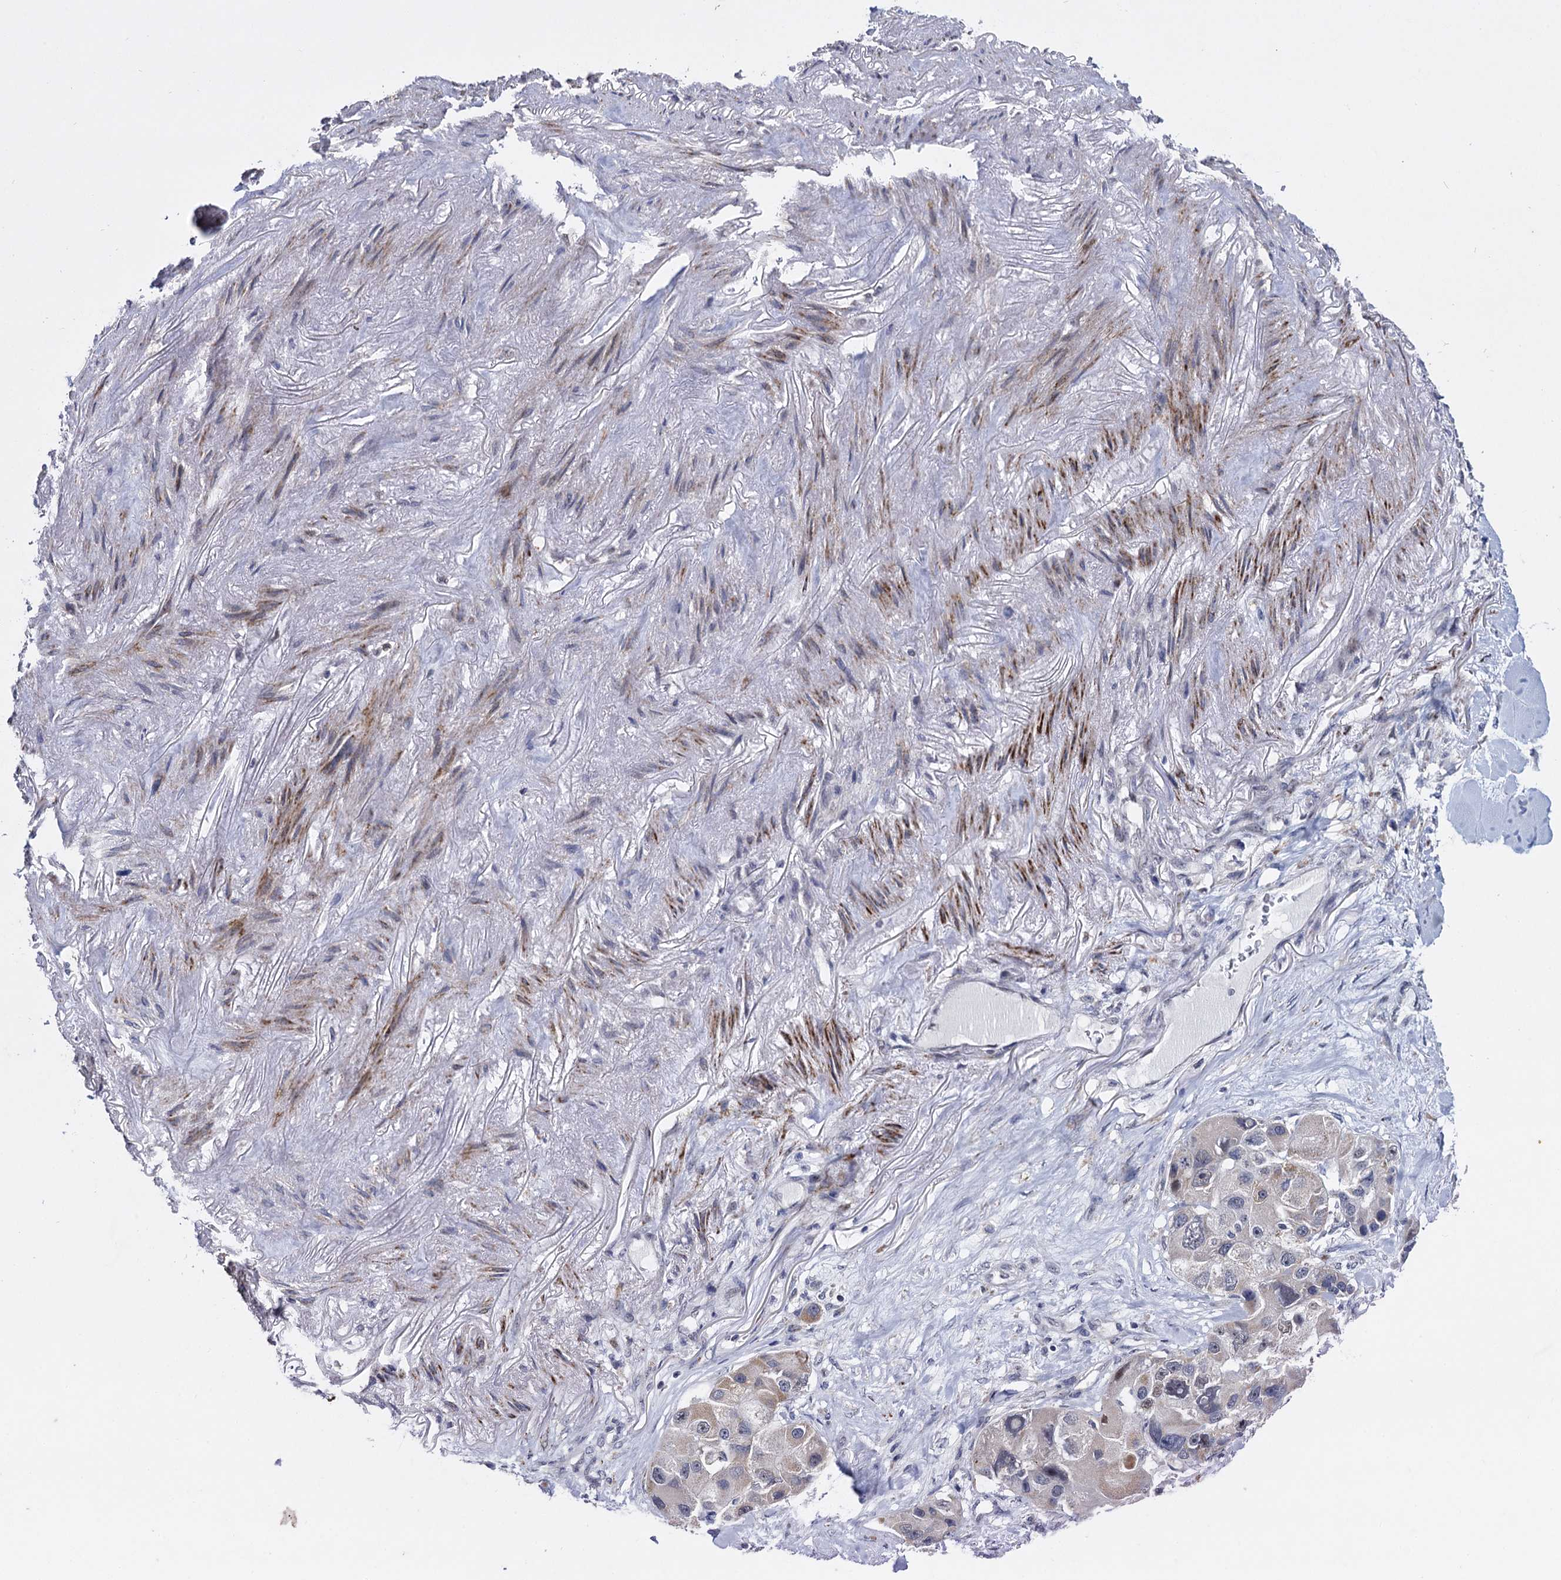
{"staining": {"intensity": "weak", "quantity": "<25%", "location": "cytoplasmic/membranous"}, "tissue": "lung cancer", "cell_type": "Tumor cells", "image_type": "cancer", "snomed": [{"axis": "morphology", "description": "Adenocarcinoma, NOS"}, {"axis": "topography", "description": "Lung"}], "caption": "DAB immunohistochemical staining of adenocarcinoma (lung) exhibits no significant staining in tumor cells.", "gene": "RPUSD4", "patient": {"sex": "female", "age": 54}}